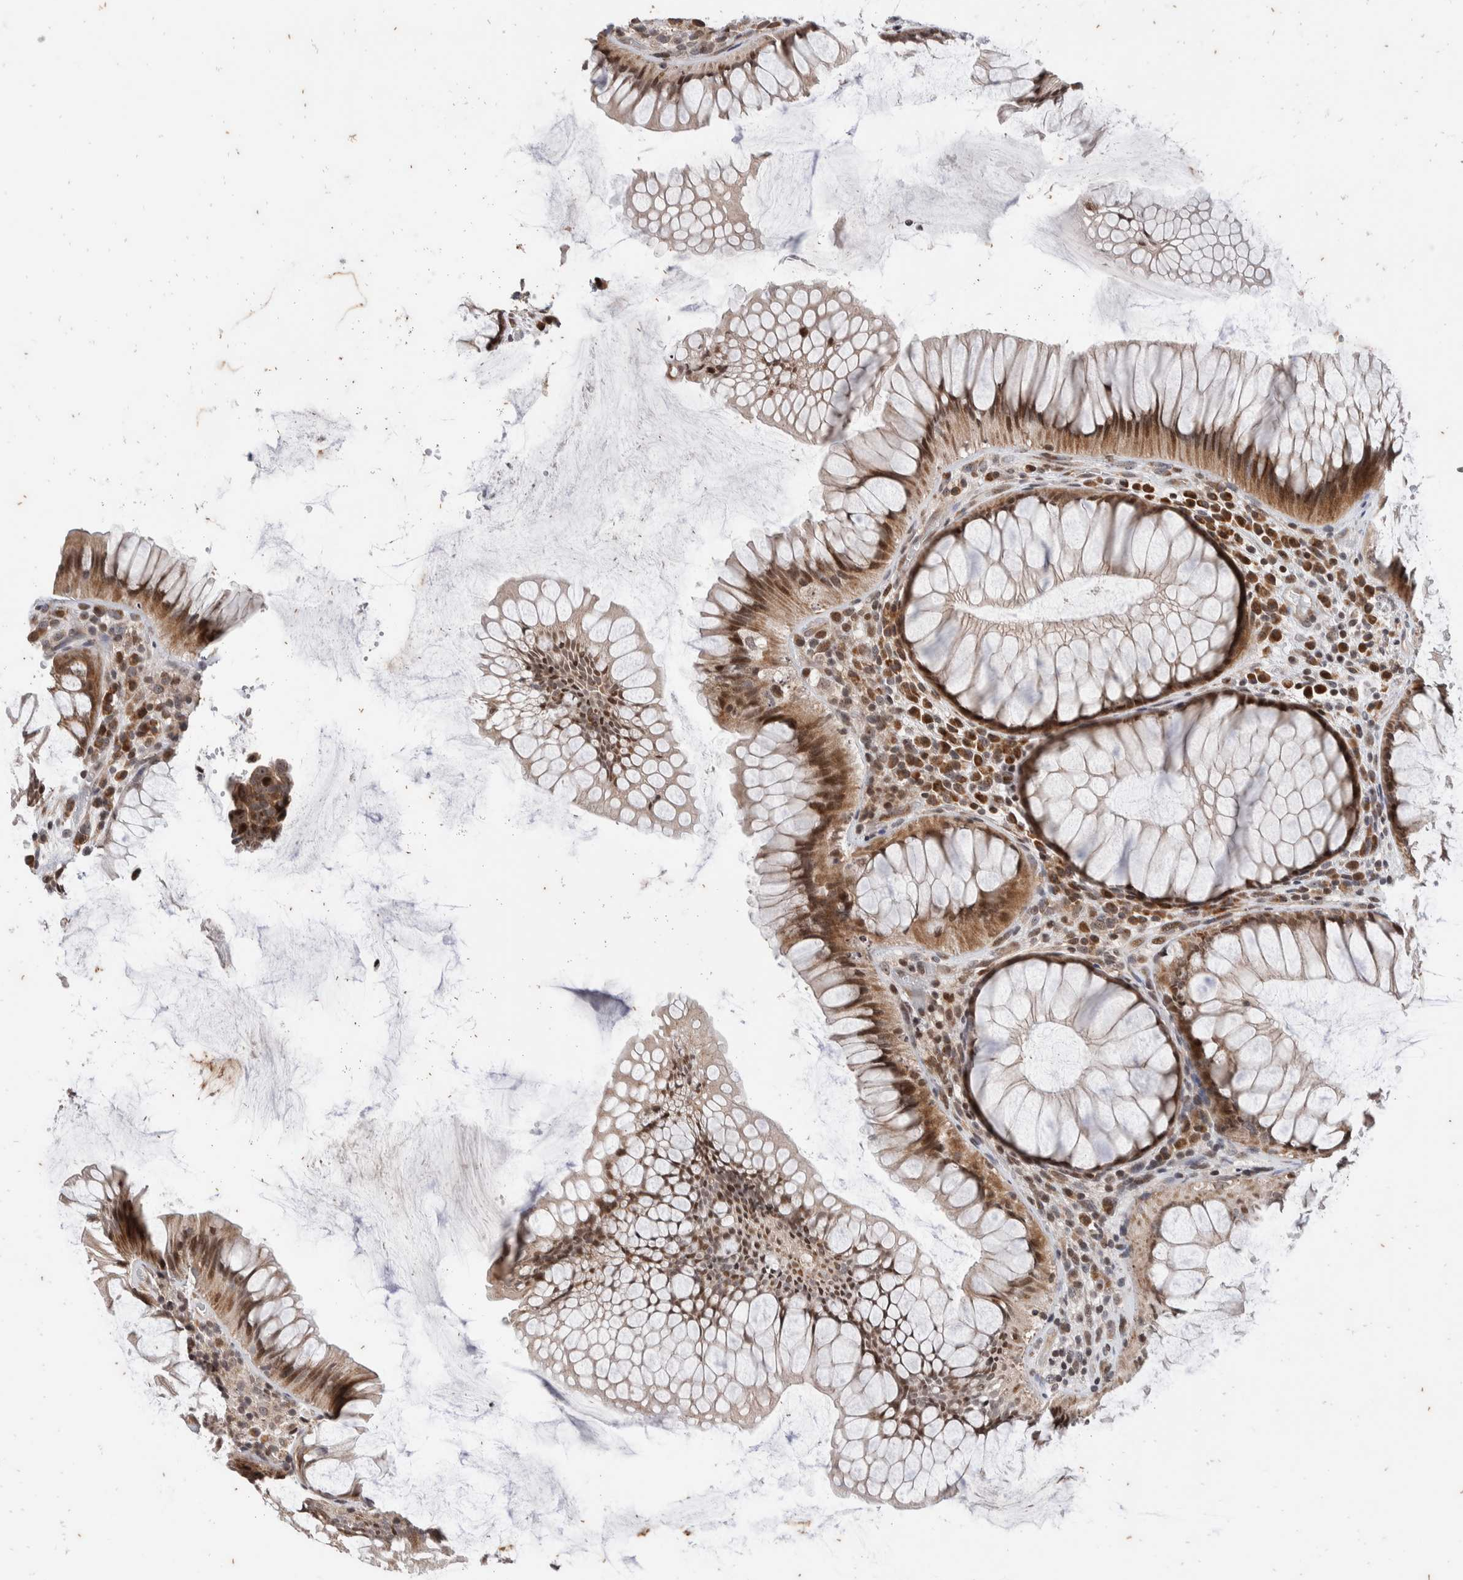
{"staining": {"intensity": "moderate", "quantity": ">75%", "location": "cytoplasmic/membranous,nuclear"}, "tissue": "rectum", "cell_type": "Glandular cells", "image_type": "normal", "snomed": [{"axis": "morphology", "description": "Normal tissue, NOS"}, {"axis": "topography", "description": "Rectum"}], "caption": "Moderate cytoplasmic/membranous,nuclear staining is appreciated in about >75% of glandular cells in normal rectum.", "gene": "ATXN7L1", "patient": {"sex": "male", "age": 51}}